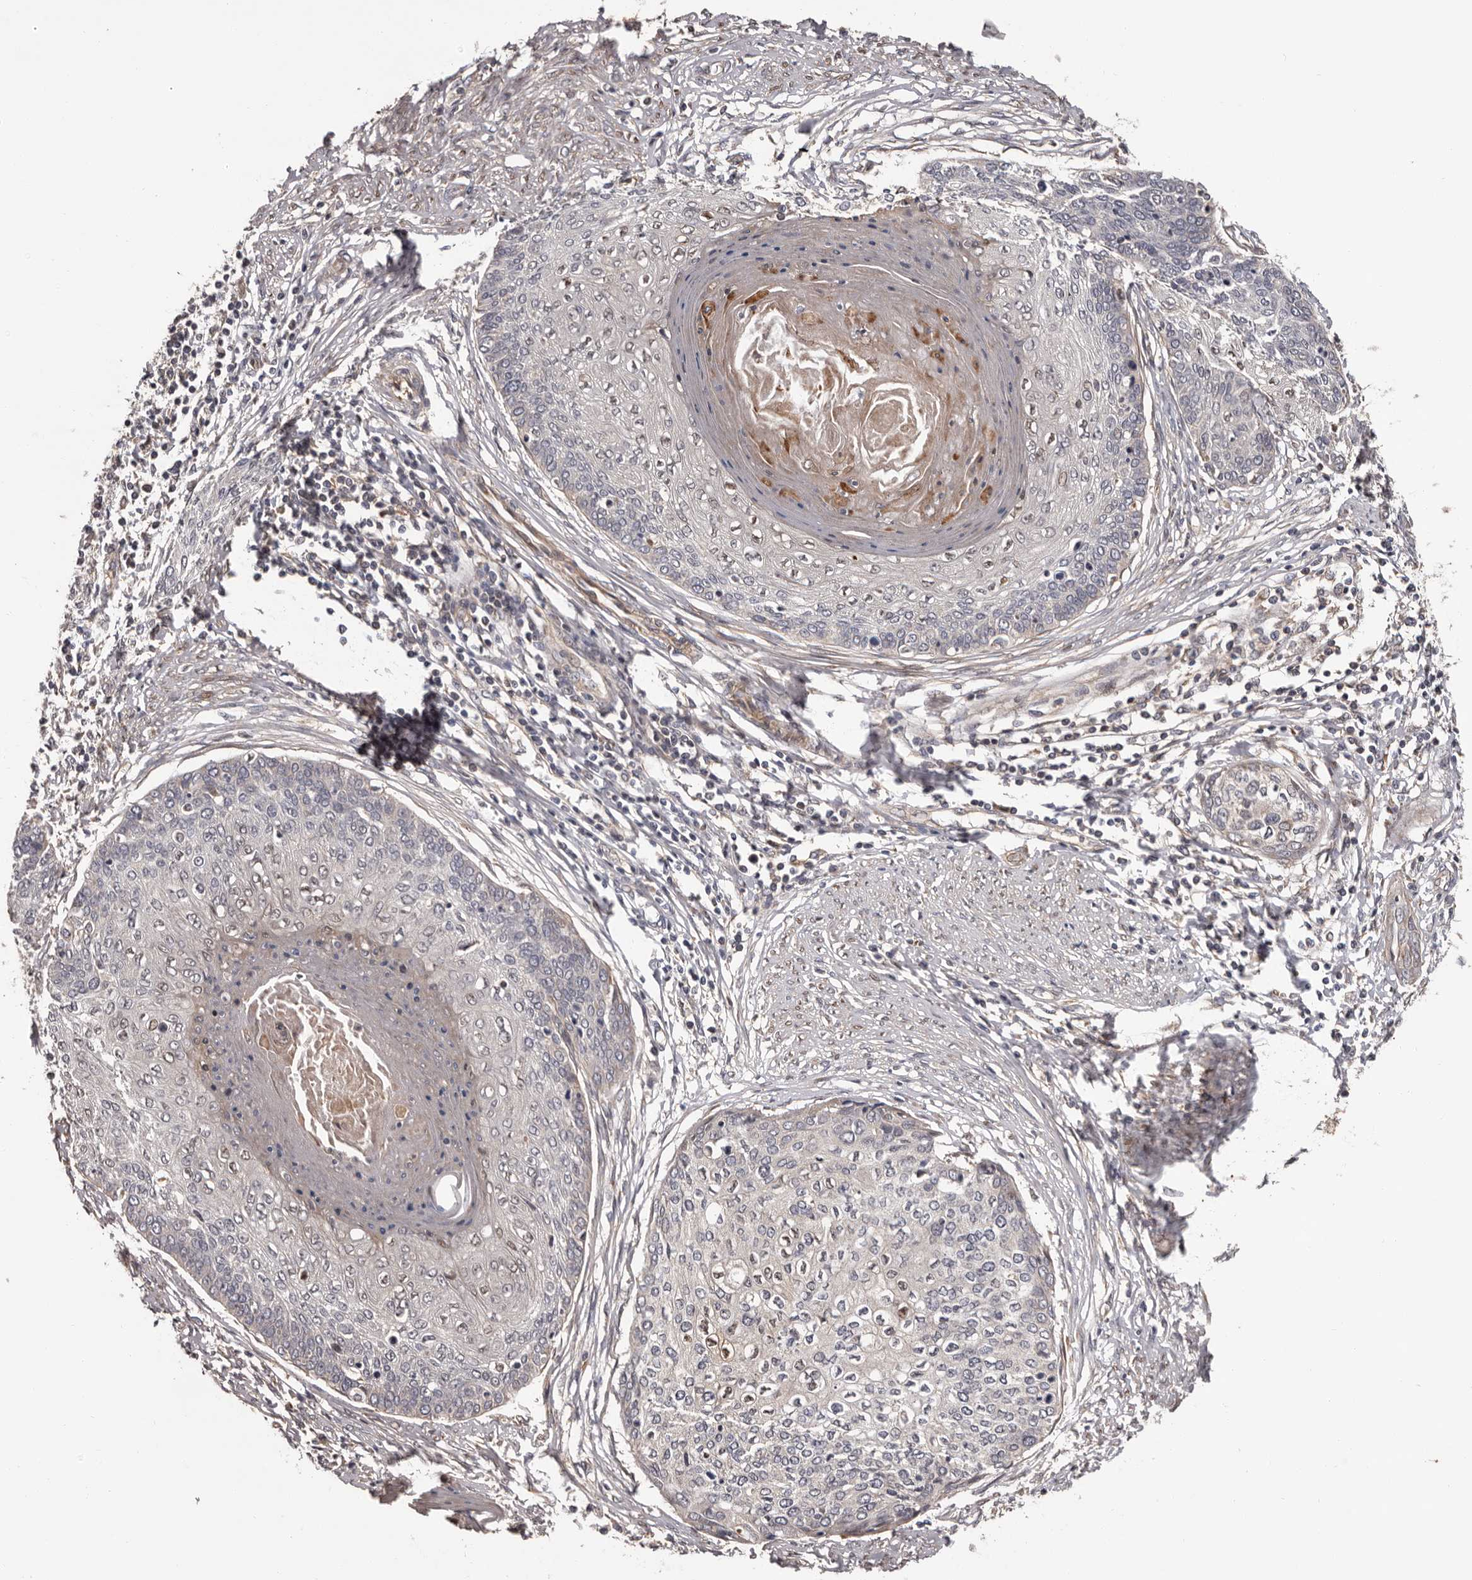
{"staining": {"intensity": "weak", "quantity": "<25%", "location": "cytoplasmic/membranous"}, "tissue": "cervical cancer", "cell_type": "Tumor cells", "image_type": "cancer", "snomed": [{"axis": "morphology", "description": "Squamous cell carcinoma, NOS"}, {"axis": "topography", "description": "Cervix"}], "caption": "The IHC micrograph has no significant positivity in tumor cells of cervical cancer (squamous cell carcinoma) tissue.", "gene": "PRKD1", "patient": {"sex": "female", "age": 37}}